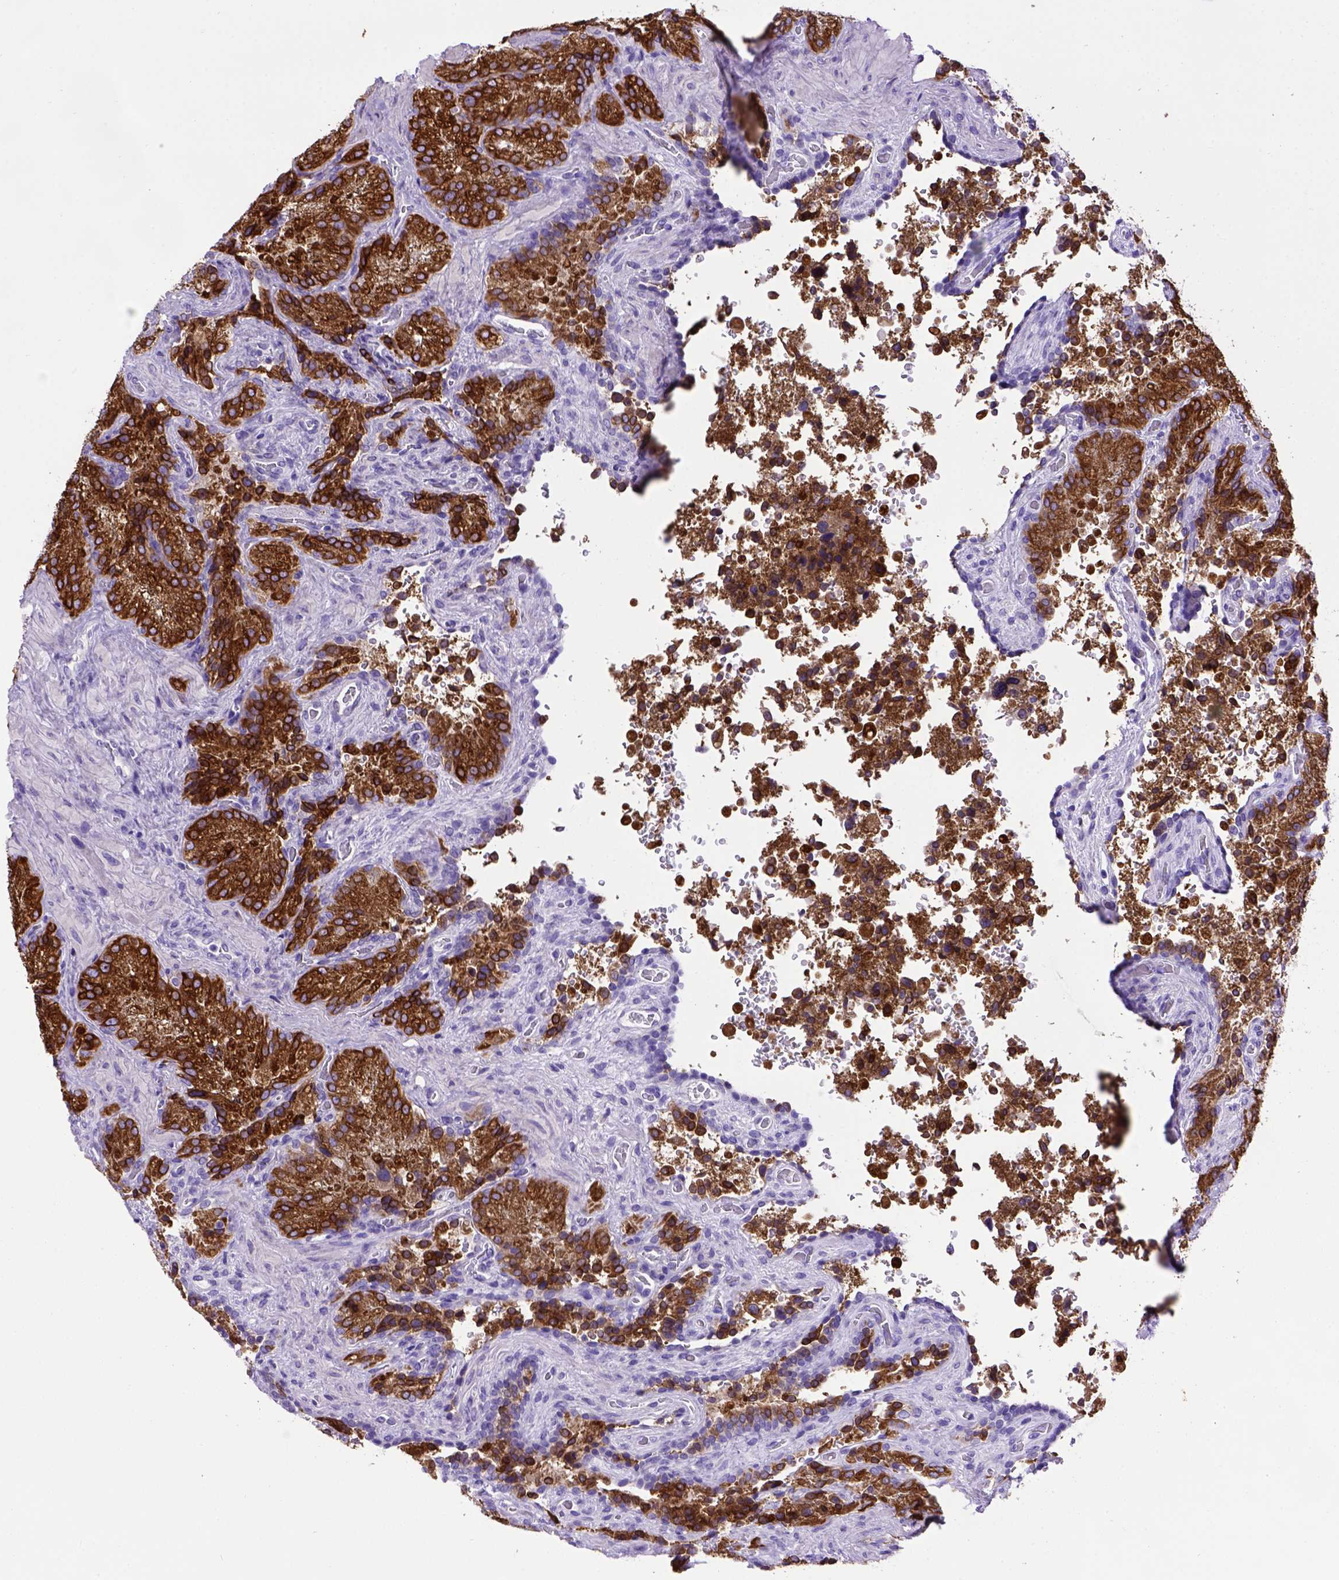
{"staining": {"intensity": "strong", "quantity": ">75%", "location": "cytoplasmic/membranous"}, "tissue": "seminal vesicle", "cell_type": "Glandular cells", "image_type": "normal", "snomed": [{"axis": "morphology", "description": "Normal tissue, NOS"}, {"axis": "topography", "description": "Seminal veicle"}], "caption": "A brown stain labels strong cytoplasmic/membranous staining of a protein in glandular cells of benign seminal vesicle.", "gene": "PTGES", "patient": {"sex": "male", "age": 37}}